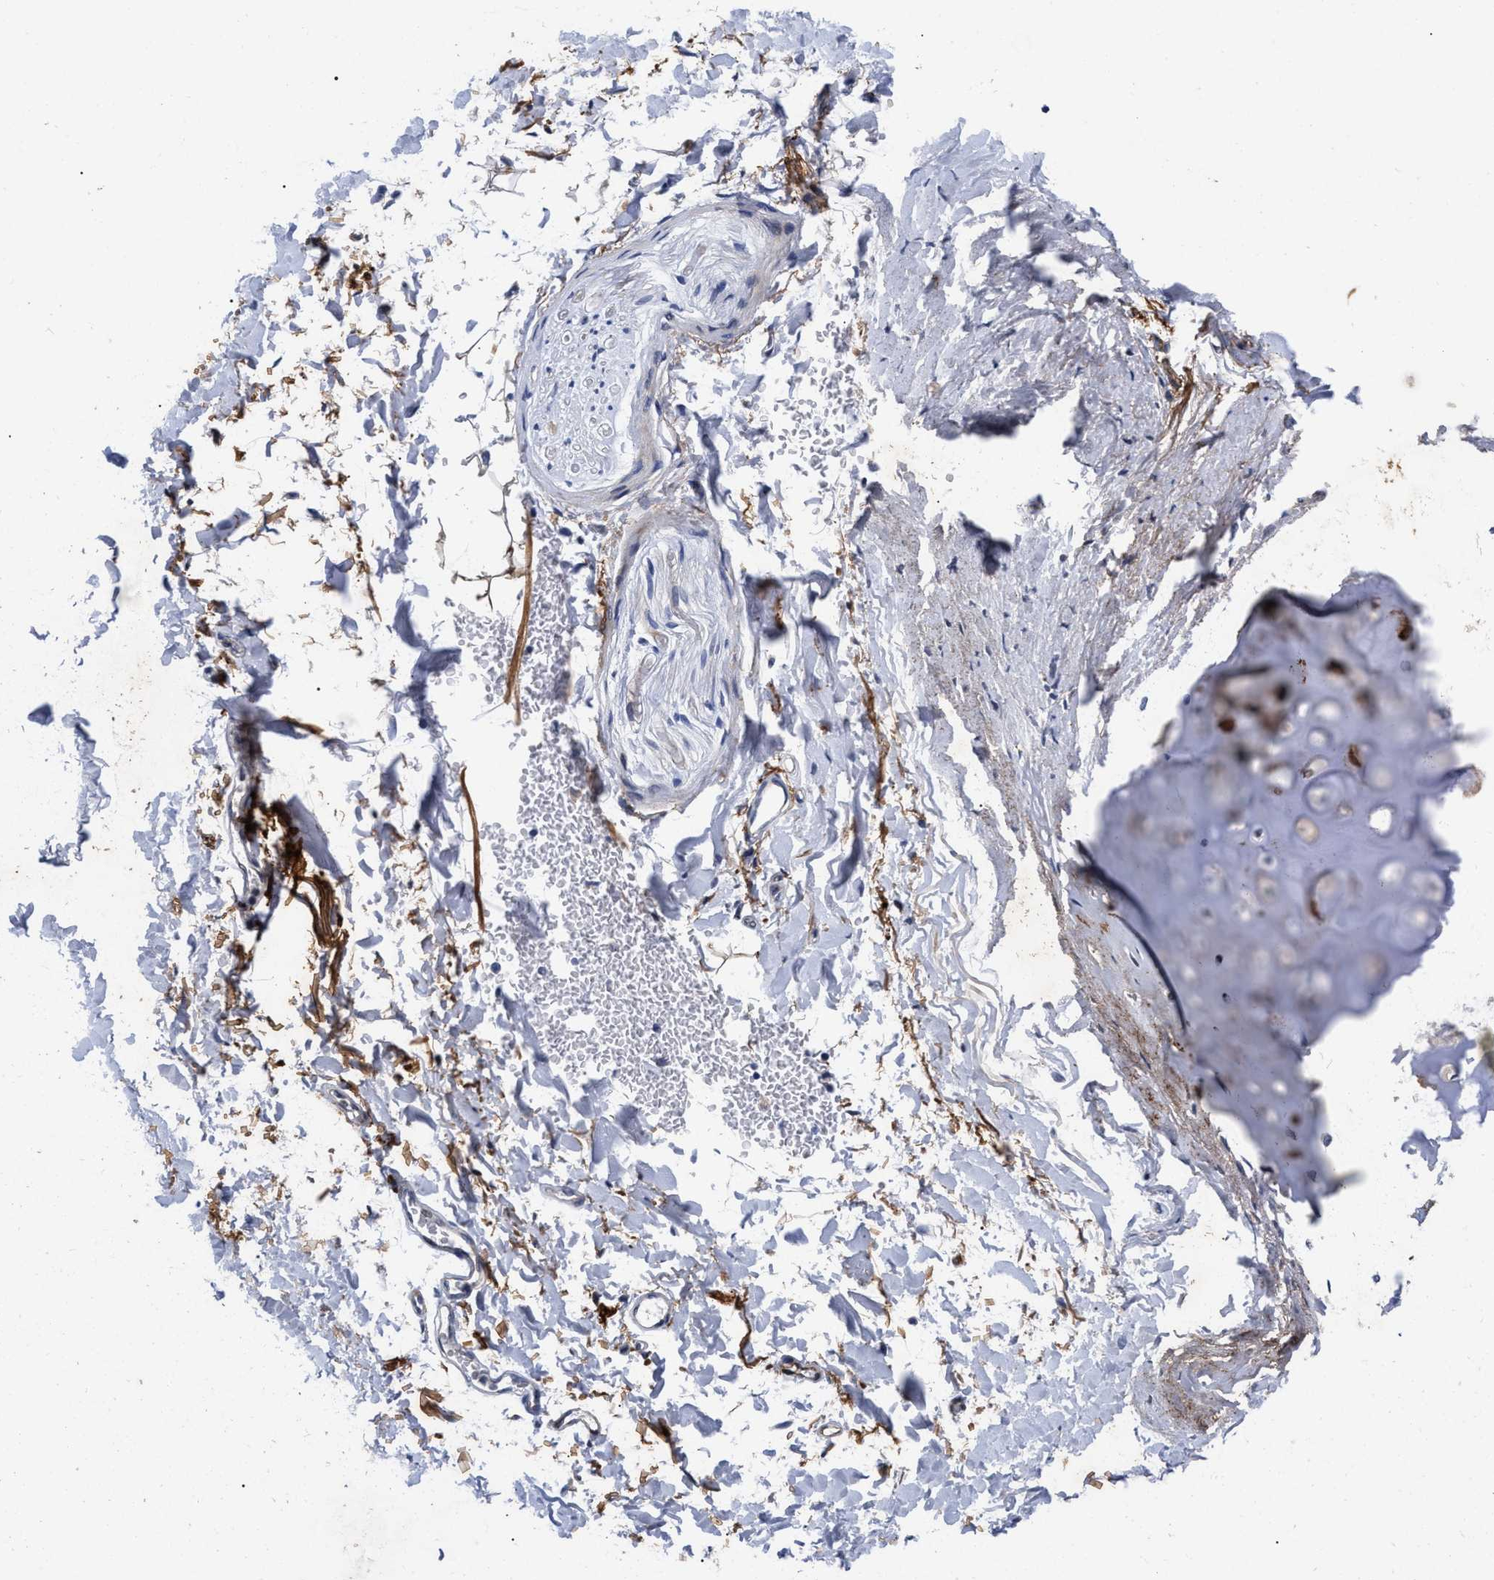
{"staining": {"intensity": "negative", "quantity": "none", "location": "none"}, "tissue": "adipose tissue", "cell_type": "Adipocytes", "image_type": "normal", "snomed": [{"axis": "morphology", "description": "Normal tissue, NOS"}, {"axis": "topography", "description": "Cartilage tissue"}, {"axis": "topography", "description": "Bronchus"}], "caption": "An image of human adipose tissue is negative for staining in adipocytes.", "gene": "CCN5", "patient": {"sex": "female", "age": 73}}